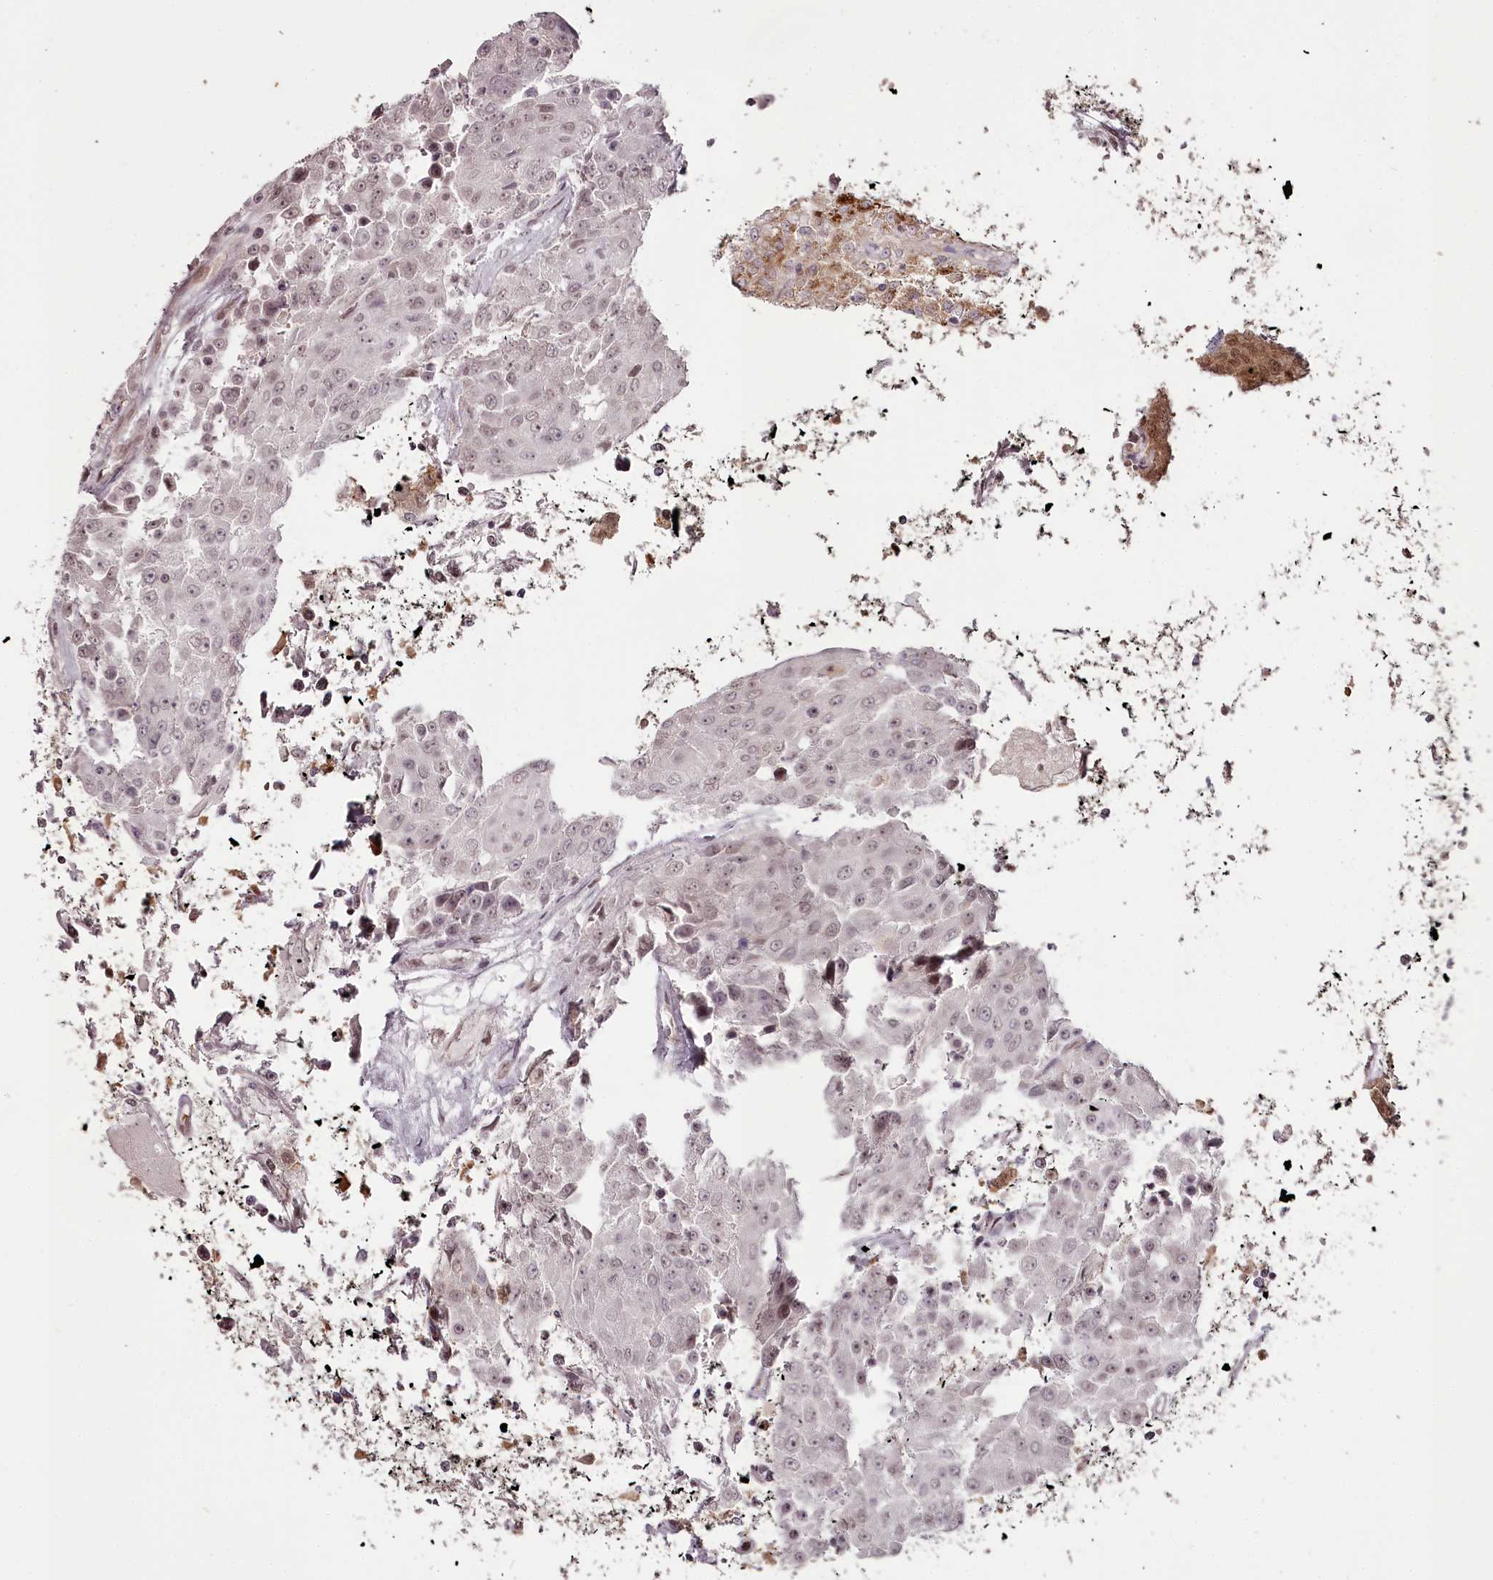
{"staining": {"intensity": "negative", "quantity": "none", "location": "none"}, "tissue": "renal cancer", "cell_type": "Tumor cells", "image_type": "cancer", "snomed": [{"axis": "morphology", "description": "Adenocarcinoma, NOS"}, {"axis": "topography", "description": "Kidney"}], "caption": "High power microscopy micrograph of an immunohistochemistry (IHC) image of renal cancer, revealing no significant positivity in tumor cells.", "gene": "THYN1", "patient": {"sex": "female", "age": 52}}